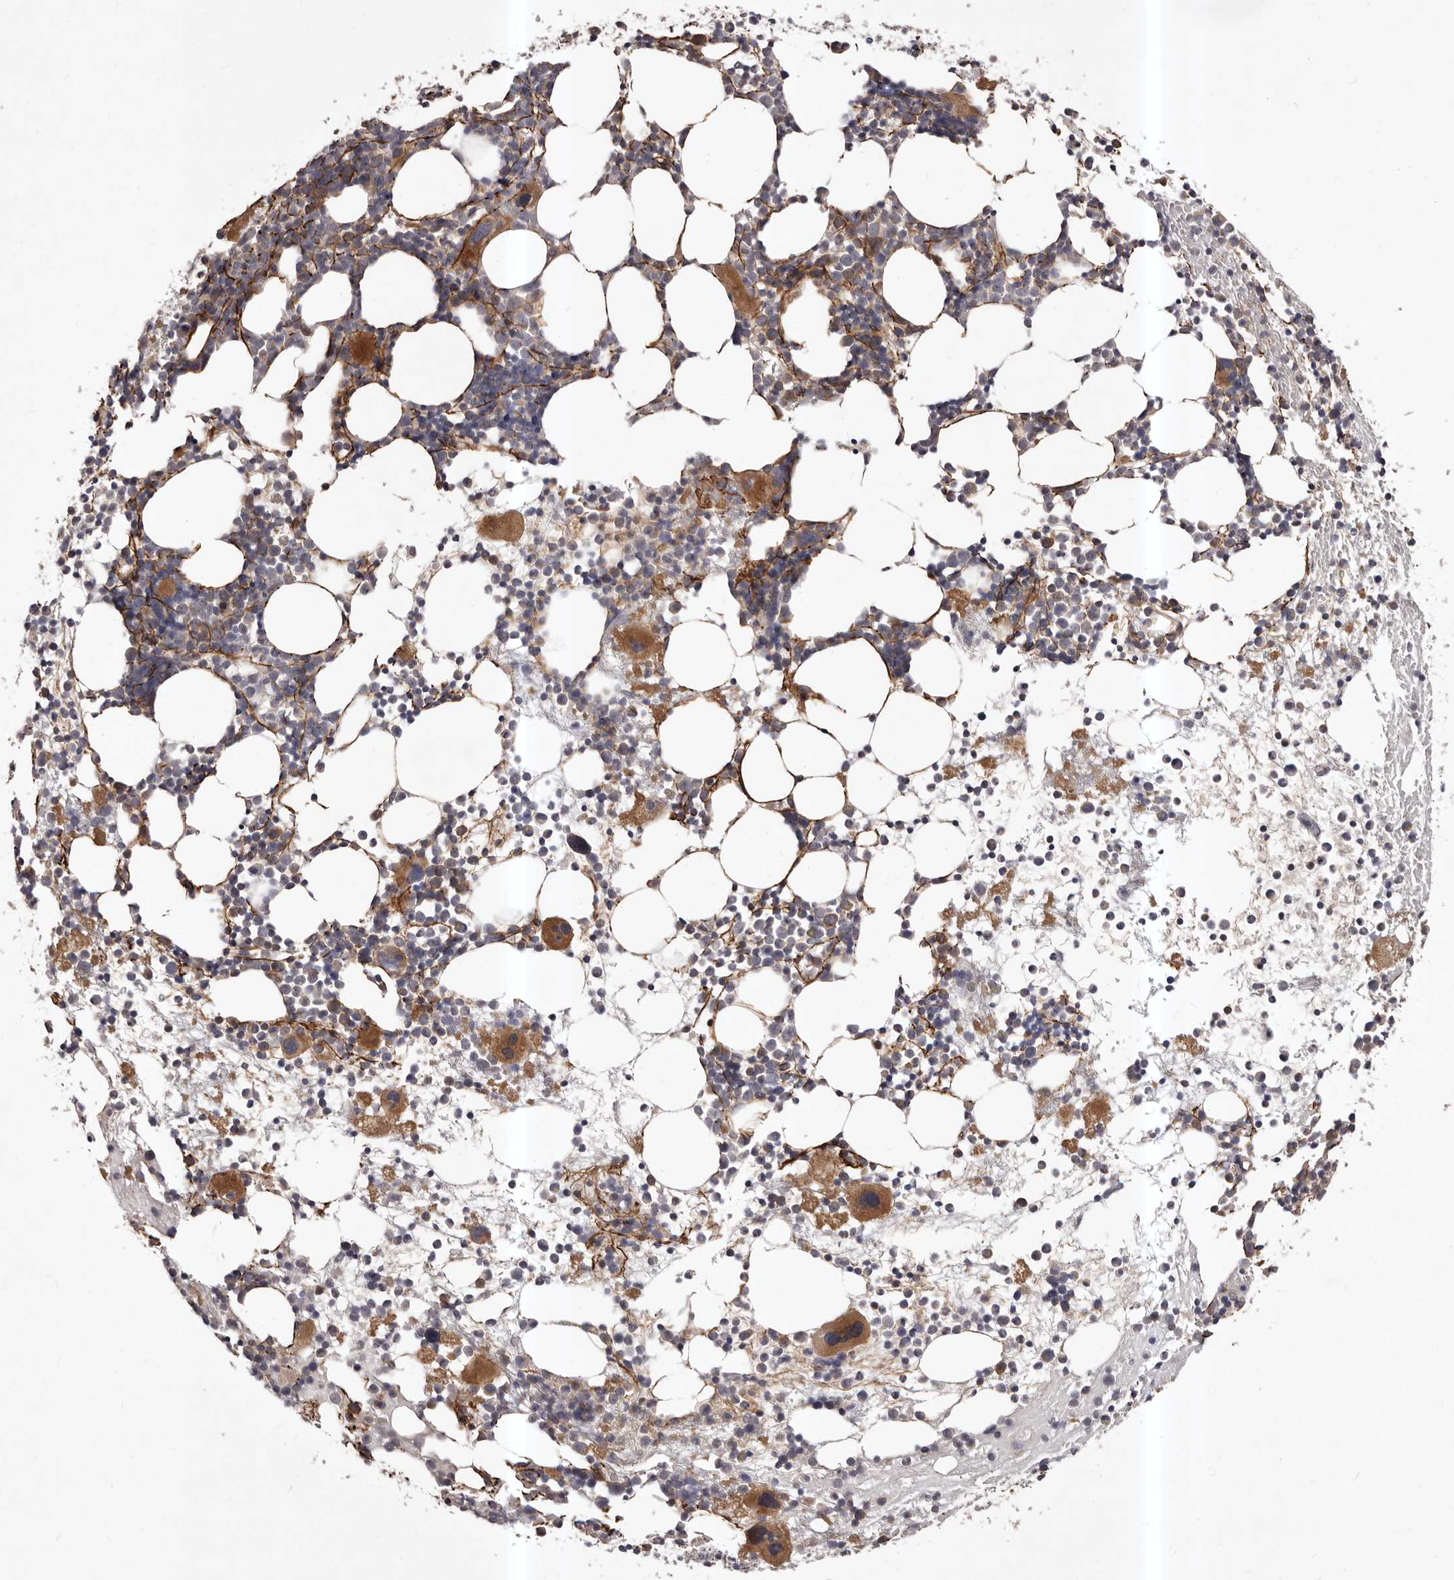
{"staining": {"intensity": "moderate", "quantity": "<25%", "location": "cytoplasmic/membranous"}, "tissue": "bone marrow", "cell_type": "Hematopoietic cells", "image_type": "normal", "snomed": [{"axis": "morphology", "description": "Normal tissue, NOS"}, {"axis": "topography", "description": "Bone marrow"}], "caption": "Bone marrow stained with a protein marker exhibits moderate staining in hematopoietic cells.", "gene": "HBS1L", "patient": {"sex": "female", "age": 57}}